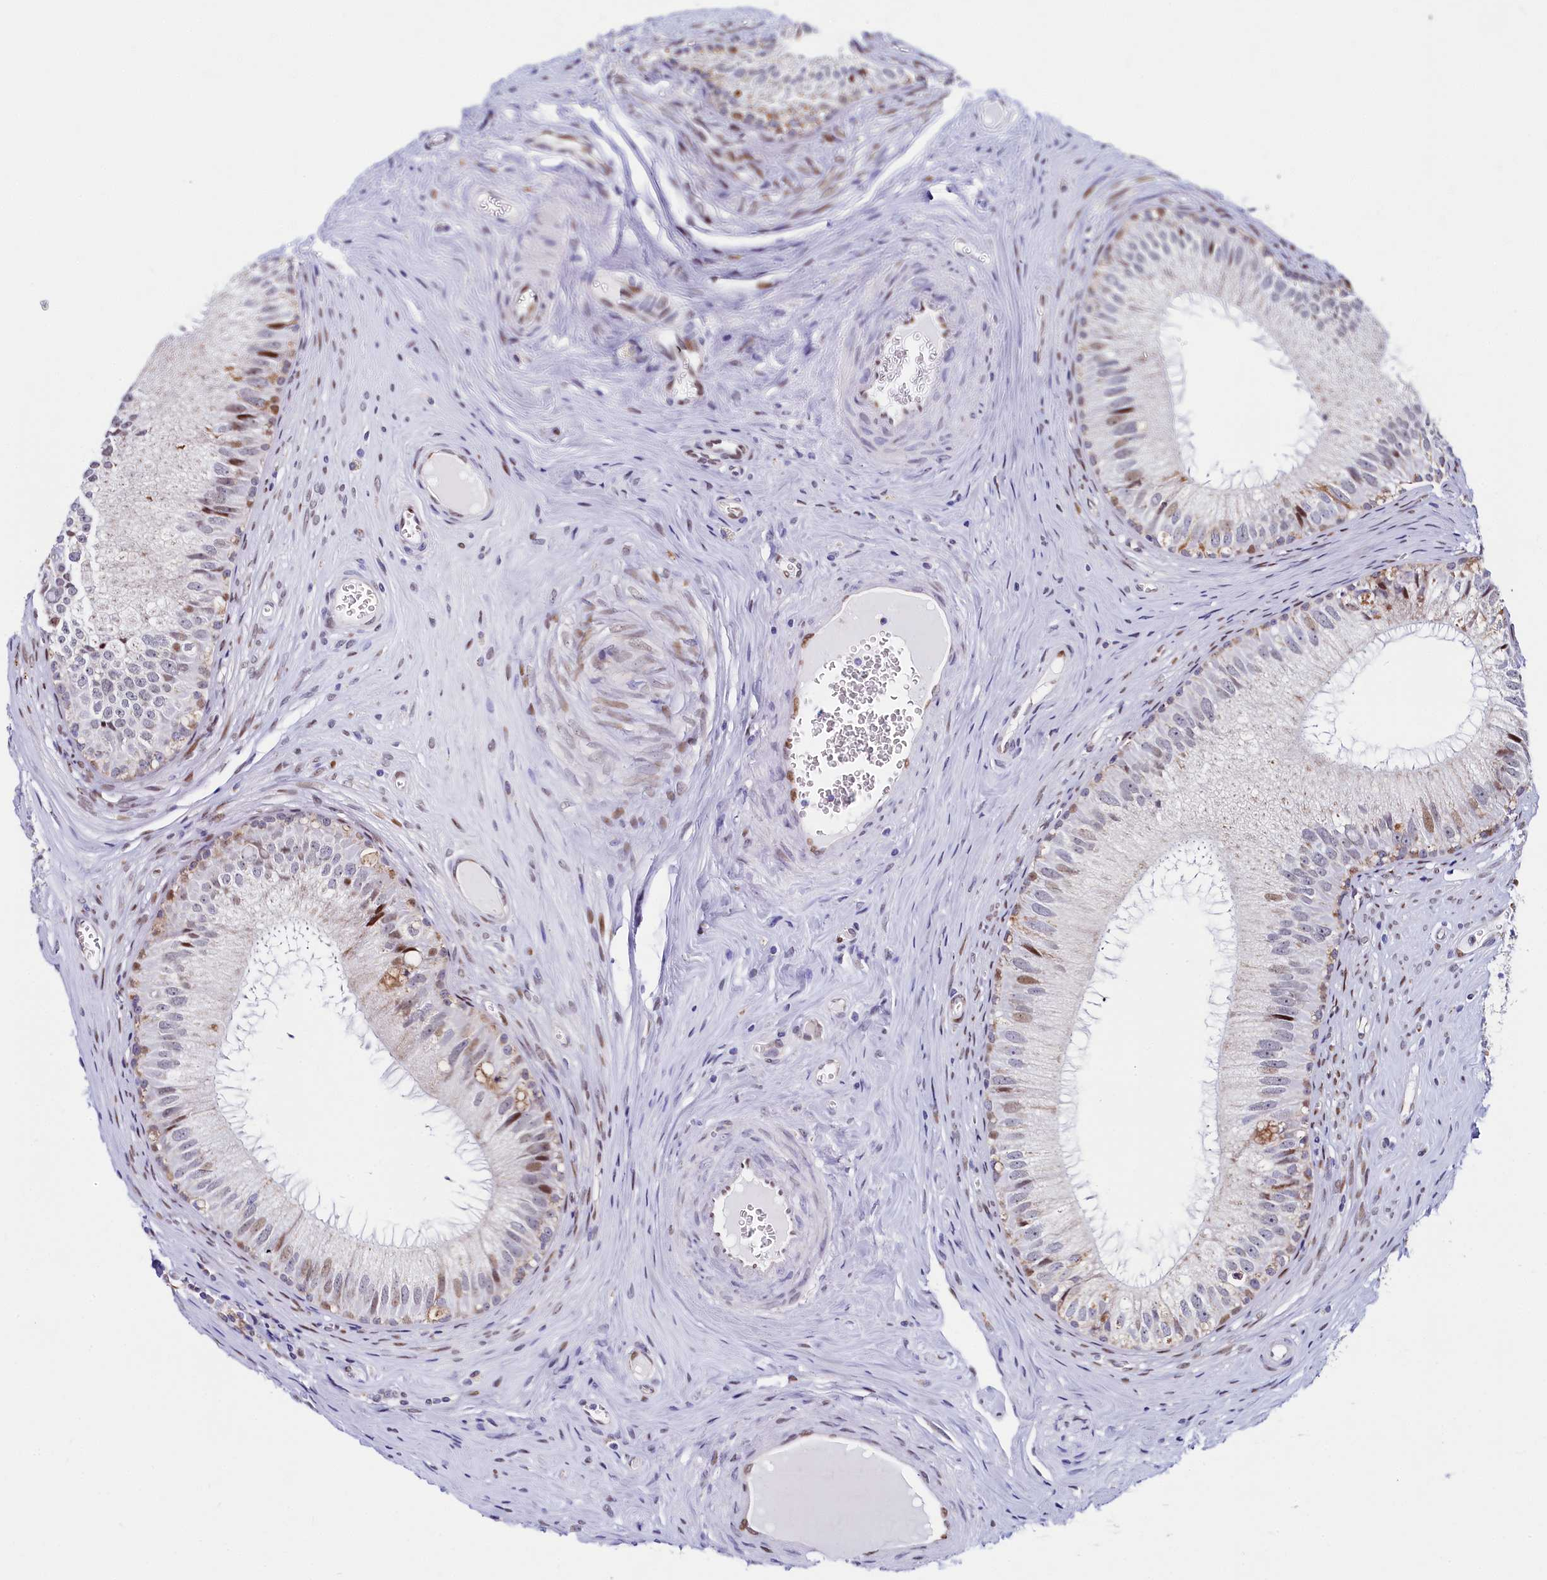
{"staining": {"intensity": "moderate", "quantity": "25%-75%", "location": "nuclear"}, "tissue": "epididymis", "cell_type": "Glandular cells", "image_type": "normal", "snomed": [{"axis": "morphology", "description": "Normal tissue, NOS"}, {"axis": "topography", "description": "Epididymis"}], "caption": "IHC histopathology image of unremarkable epididymis stained for a protein (brown), which reveals medium levels of moderate nuclear positivity in approximately 25%-75% of glandular cells.", "gene": "HDGFL3", "patient": {"sex": "male", "age": 46}}